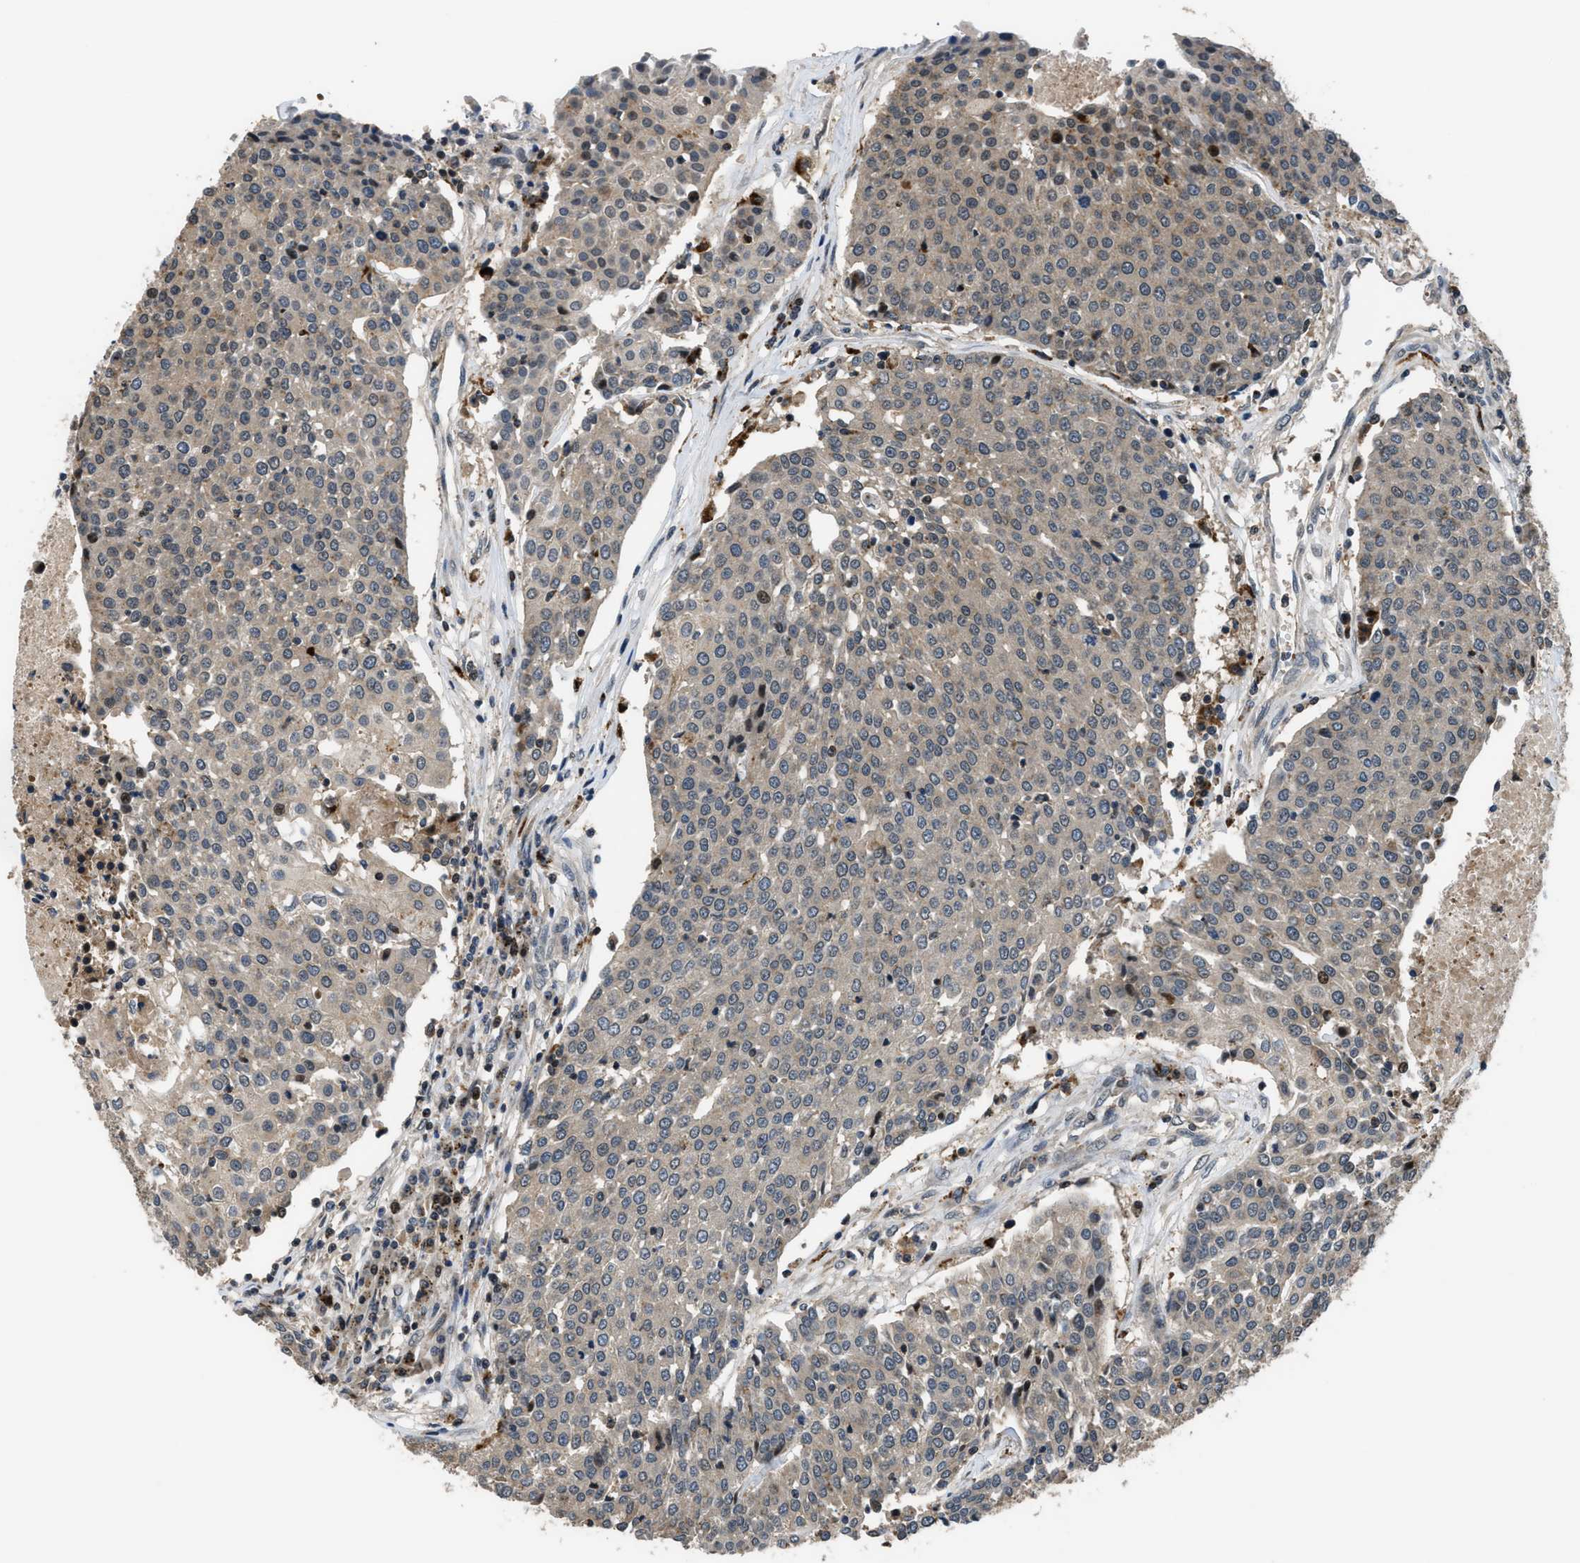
{"staining": {"intensity": "negative", "quantity": "none", "location": "none"}, "tissue": "urothelial cancer", "cell_type": "Tumor cells", "image_type": "cancer", "snomed": [{"axis": "morphology", "description": "Urothelial carcinoma, High grade"}, {"axis": "topography", "description": "Urinary bladder"}], "caption": "High power microscopy photomicrograph of an IHC micrograph of urothelial cancer, revealing no significant expression in tumor cells.", "gene": "CTBS", "patient": {"sex": "female", "age": 85}}